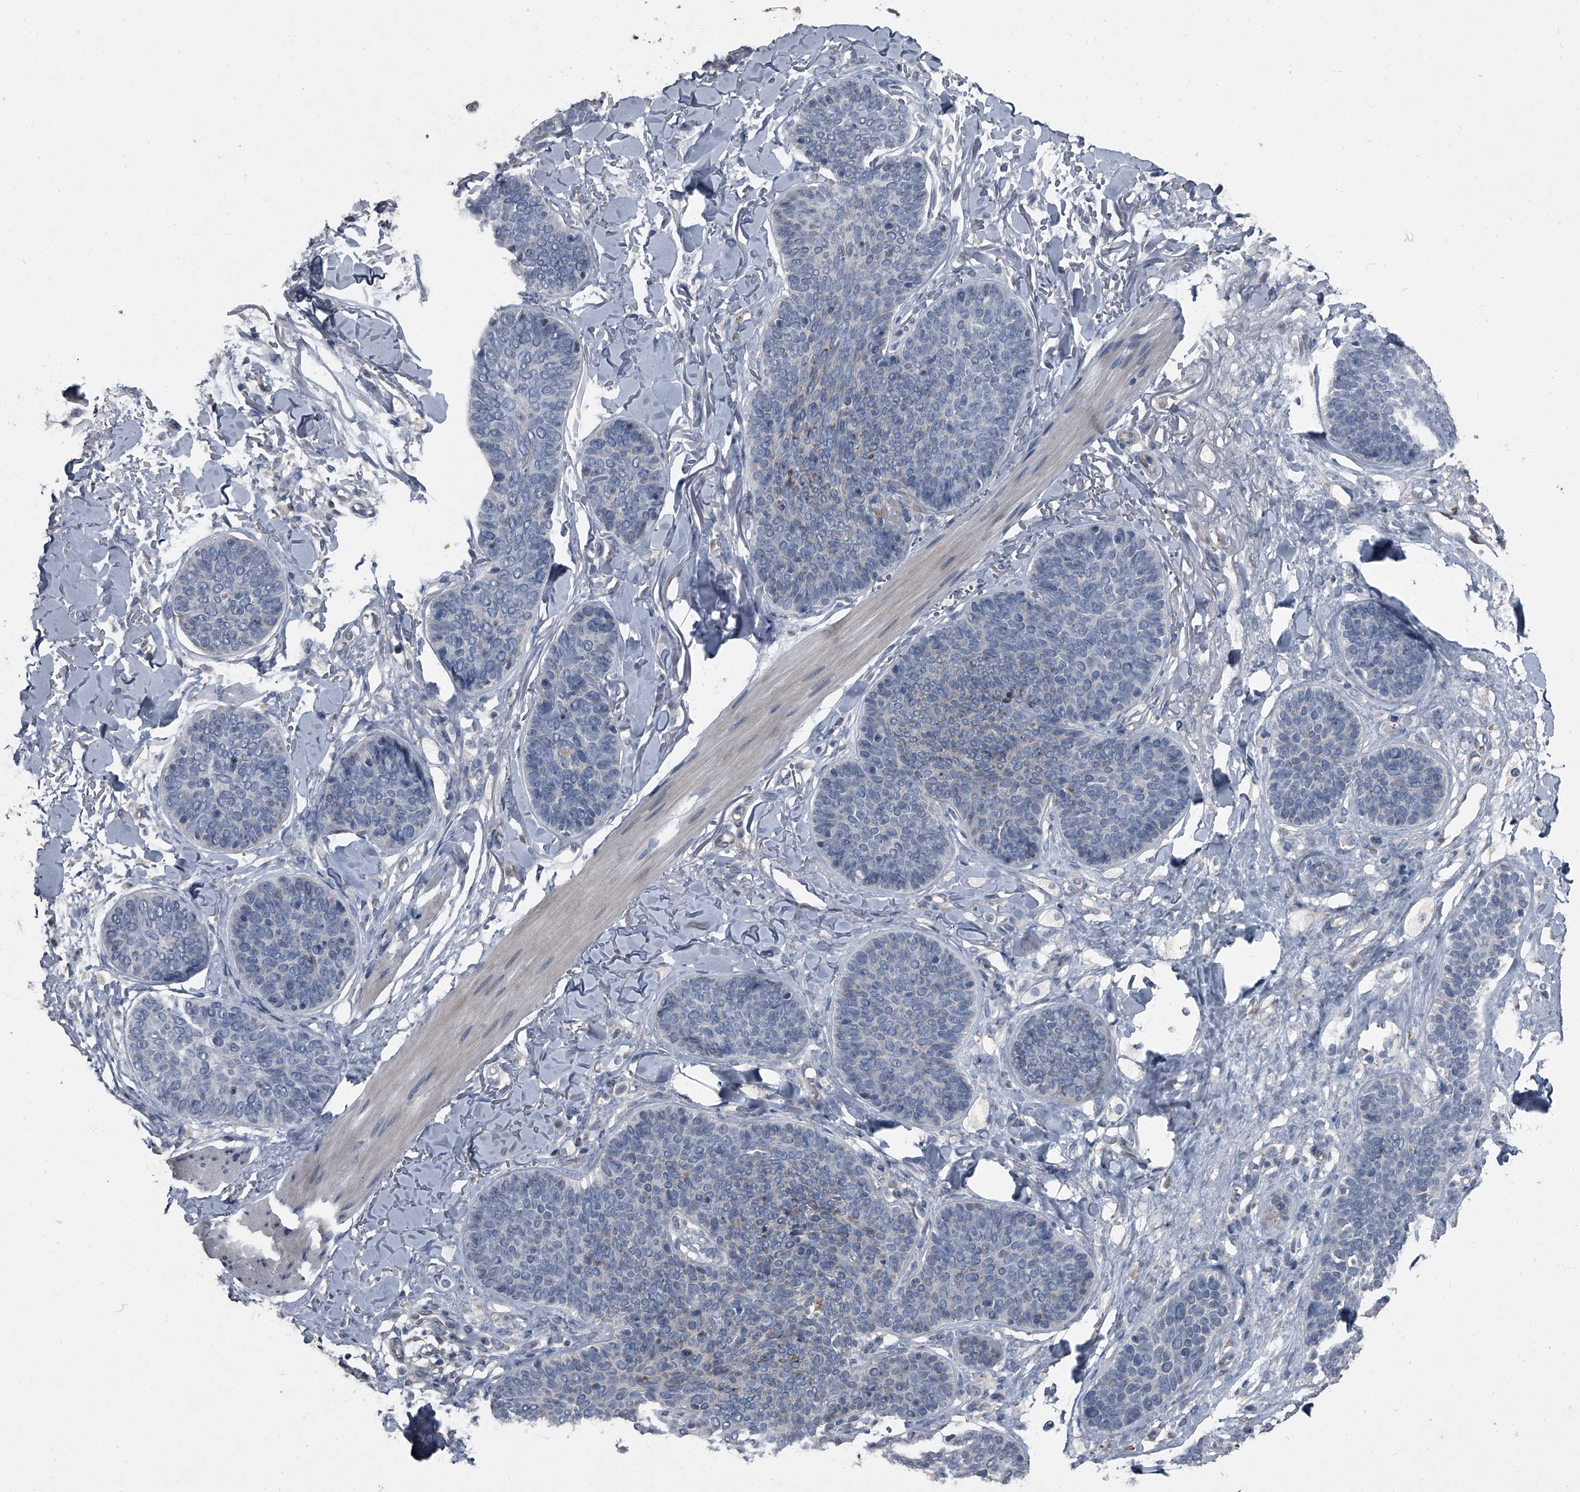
{"staining": {"intensity": "negative", "quantity": "none", "location": "none"}, "tissue": "skin cancer", "cell_type": "Tumor cells", "image_type": "cancer", "snomed": [{"axis": "morphology", "description": "Basal cell carcinoma"}, {"axis": "topography", "description": "Skin"}], "caption": "Micrograph shows no significant protein positivity in tumor cells of basal cell carcinoma (skin). The staining is performed using DAB brown chromogen with nuclei counter-stained in using hematoxylin.", "gene": "HEPHL1", "patient": {"sex": "male", "age": 85}}